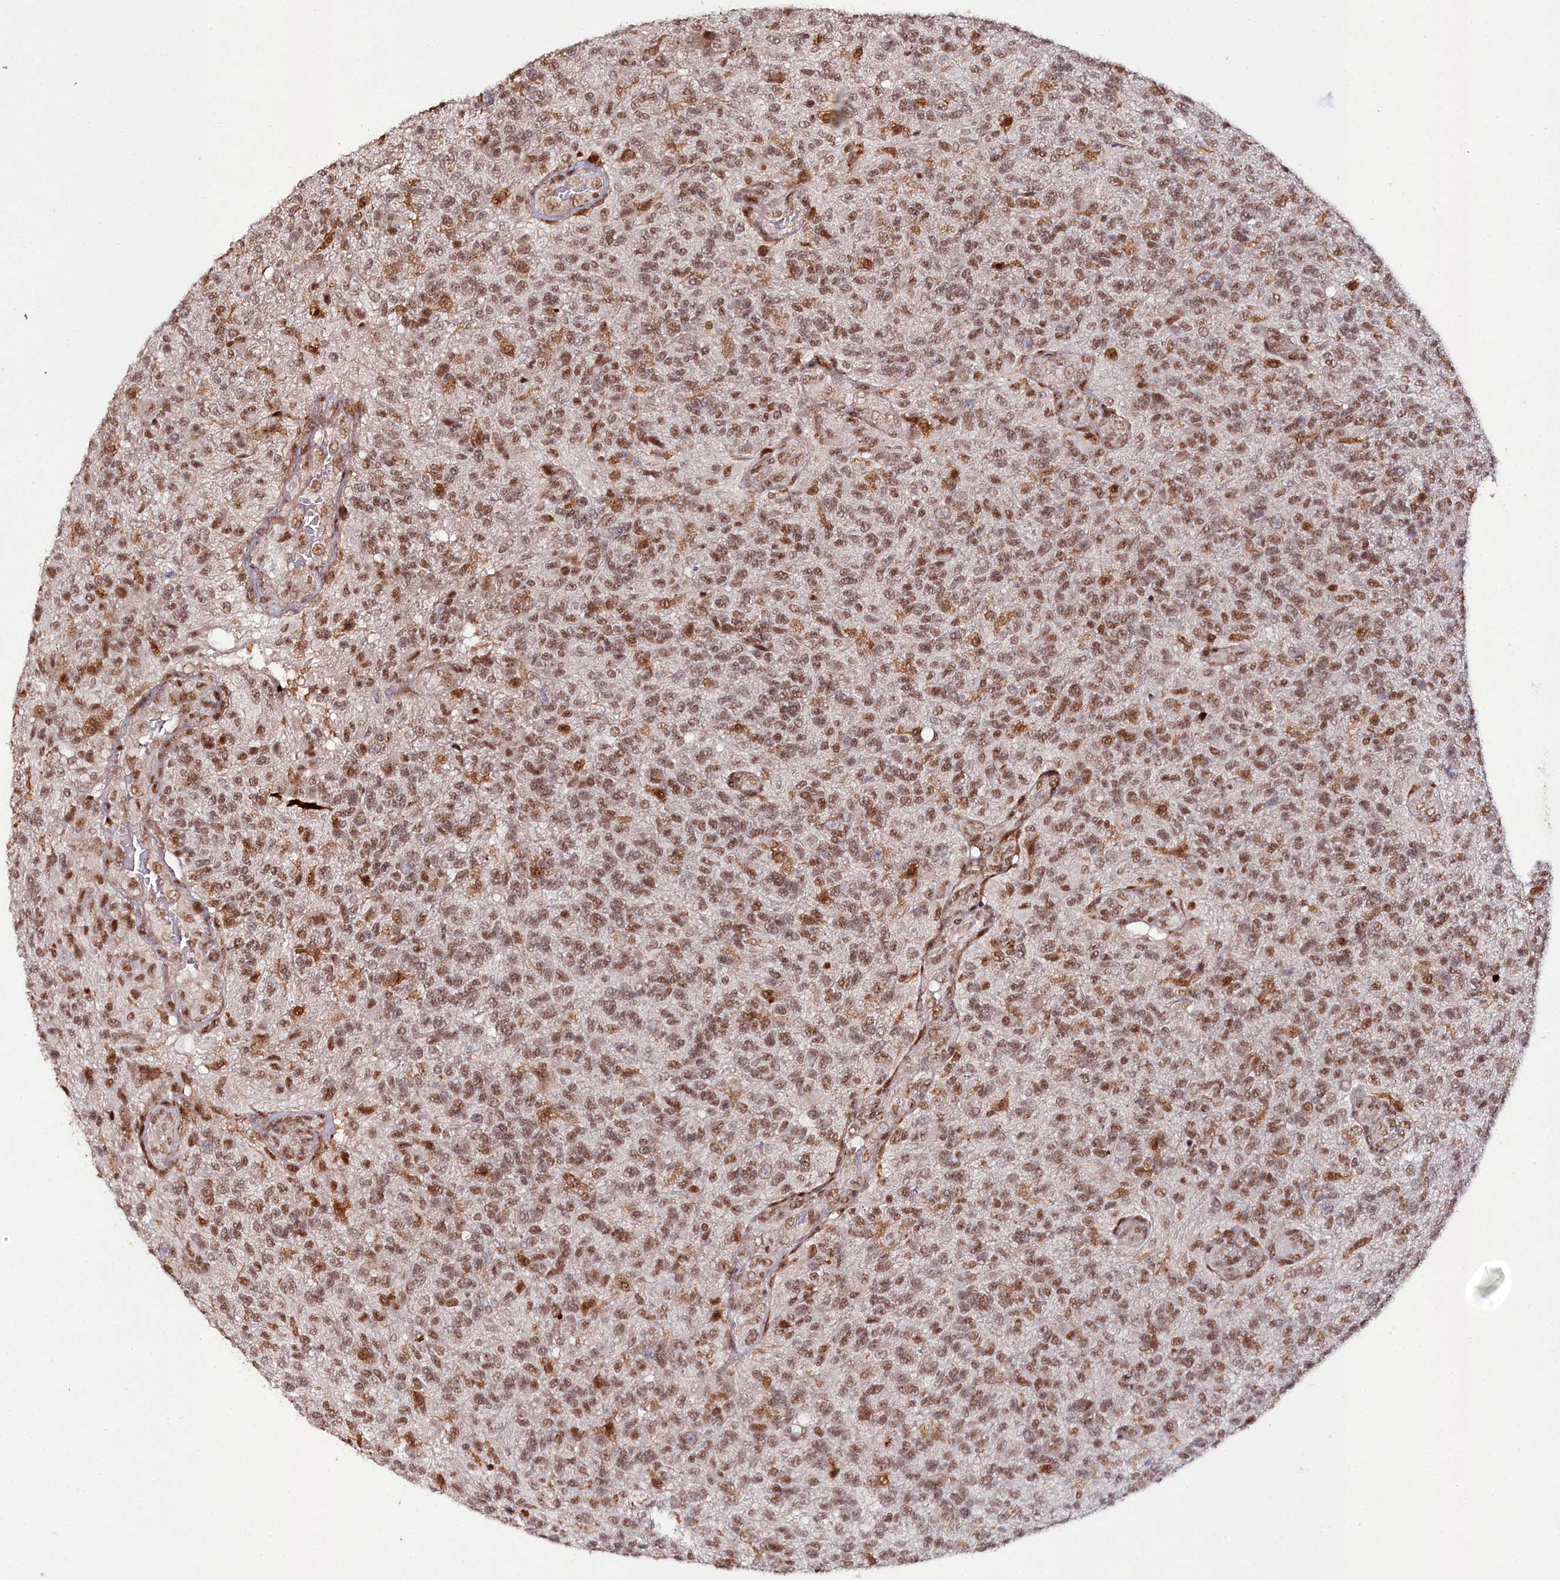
{"staining": {"intensity": "moderate", "quantity": ">75%", "location": "nuclear"}, "tissue": "glioma", "cell_type": "Tumor cells", "image_type": "cancer", "snomed": [{"axis": "morphology", "description": "Glioma, malignant, High grade"}, {"axis": "topography", "description": "Brain"}], "caption": "Tumor cells display medium levels of moderate nuclear positivity in approximately >75% of cells in malignant glioma (high-grade). (DAB IHC with brightfield microscopy, high magnification).", "gene": "CXXC1", "patient": {"sex": "male", "age": 56}}